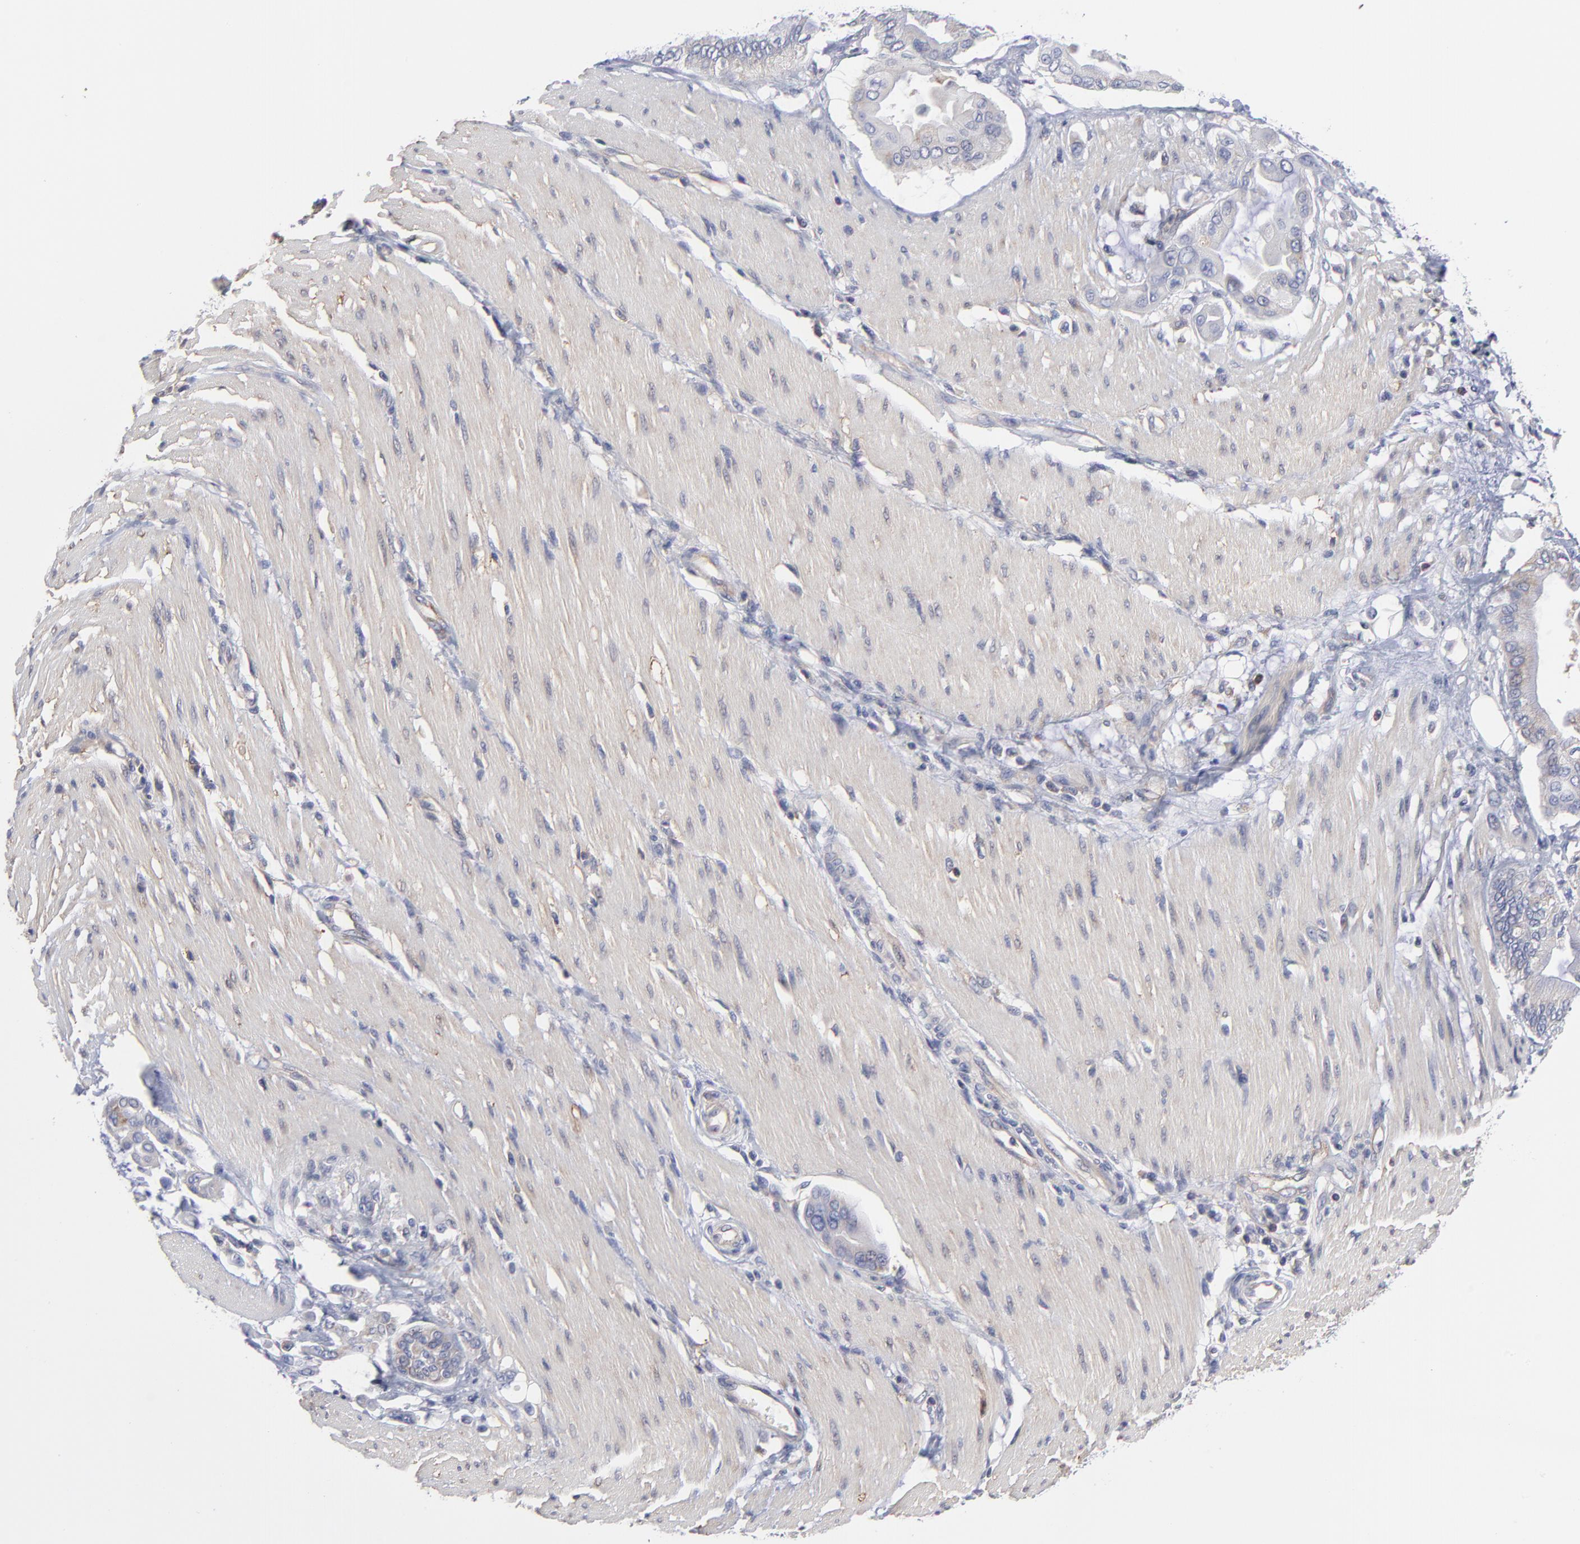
{"staining": {"intensity": "negative", "quantity": "none", "location": "none"}, "tissue": "pancreatic cancer", "cell_type": "Tumor cells", "image_type": "cancer", "snomed": [{"axis": "morphology", "description": "Adenocarcinoma, NOS"}, {"axis": "morphology", "description": "Adenocarcinoma, metastatic, NOS"}, {"axis": "topography", "description": "Lymph node"}, {"axis": "topography", "description": "Pancreas"}, {"axis": "topography", "description": "Duodenum"}], "caption": "Image shows no significant protein expression in tumor cells of pancreatic cancer (metastatic adenocarcinoma).", "gene": "NFKBIA", "patient": {"sex": "female", "age": 64}}